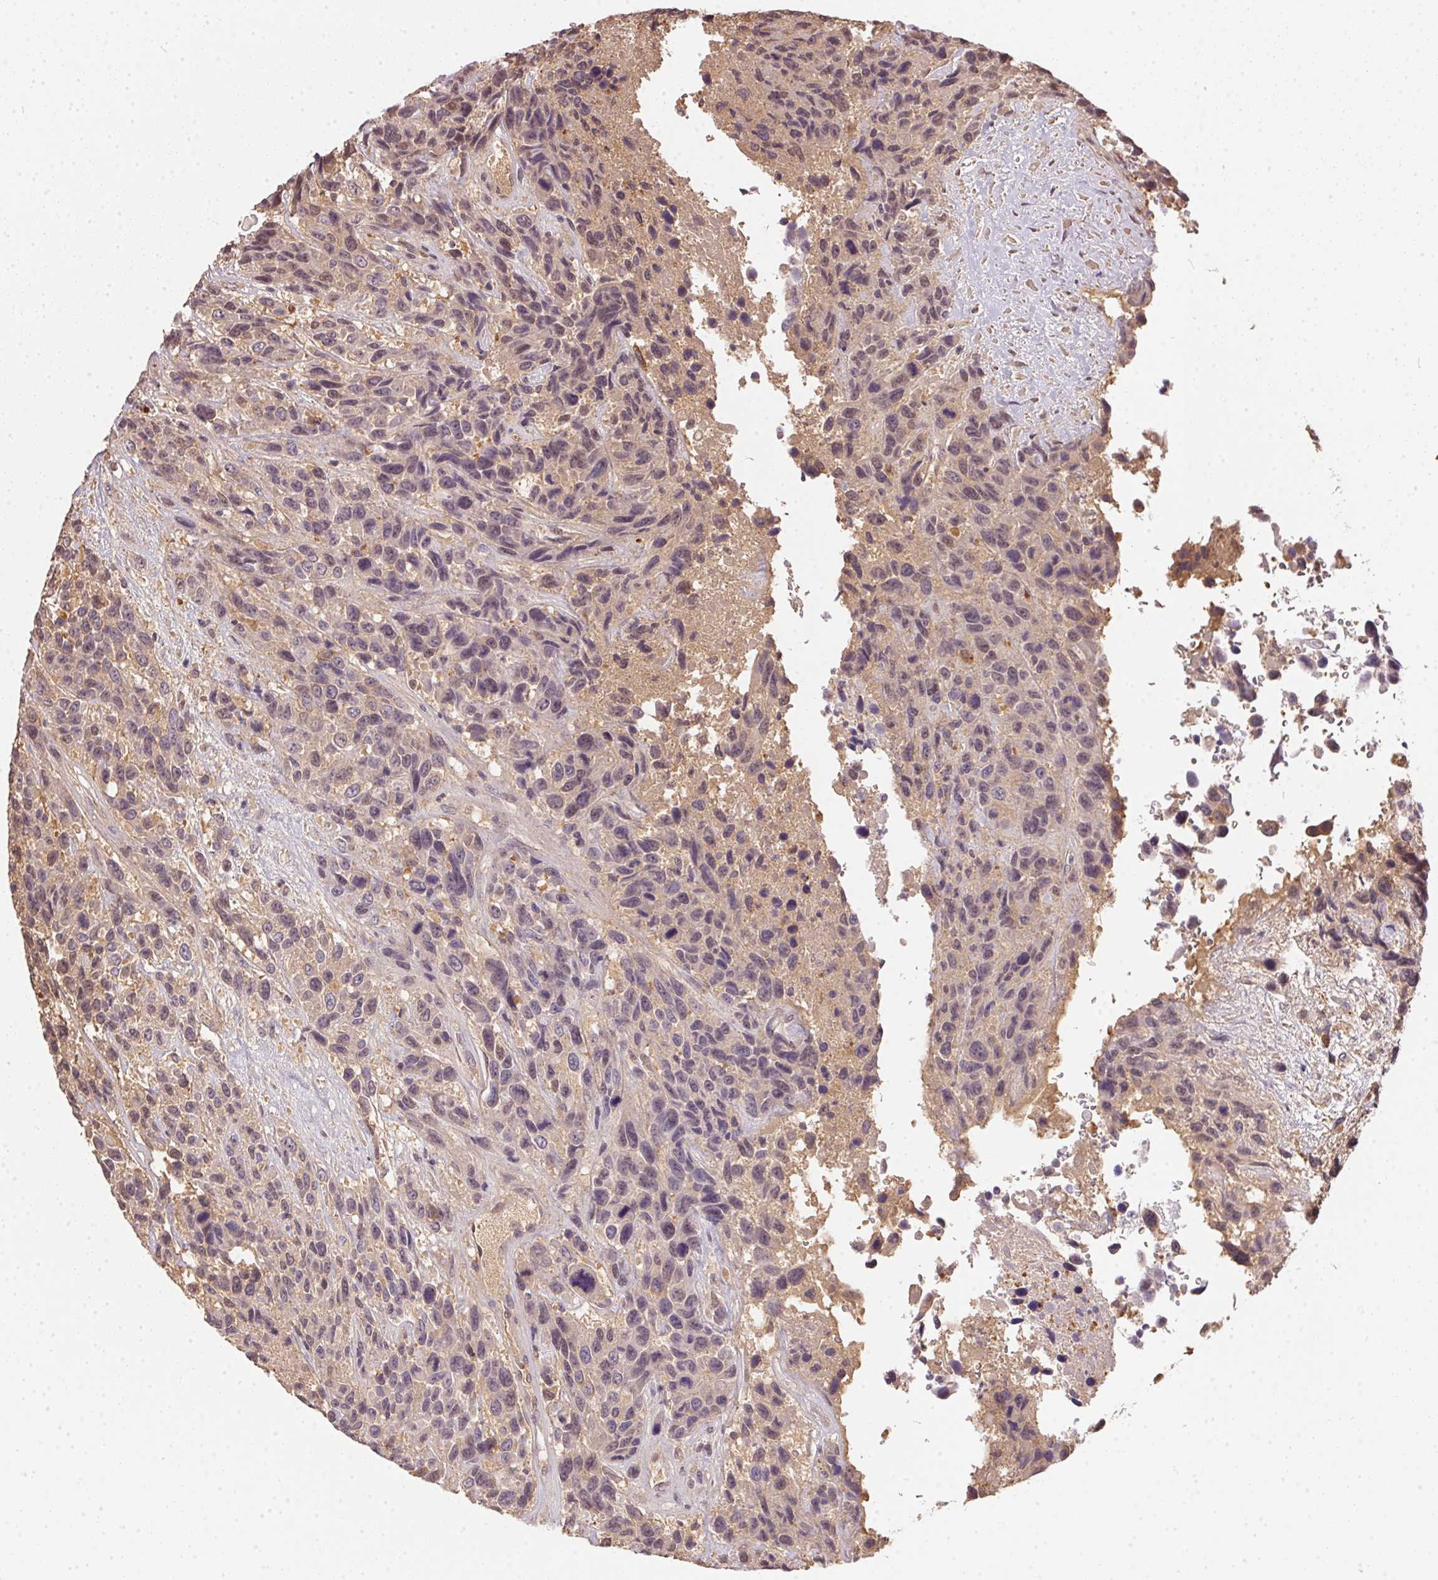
{"staining": {"intensity": "negative", "quantity": "none", "location": "none"}, "tissue": "urothelial cancer", "cell_type": "Tumor cells", "image_type": "cancer", "snomed": [{"axis": "morphology", "description": "Urothelial carcinoma, High grade"}, {"axis": "topography", "description": "Urinary bladder"}], "caption": "High power microscopy micrograph of an IHC histopathology image of urothelial cancer, revealing no significant positivity in tumor cells.", "gene": "BLMH", "patient": {"sex": "female", "age": 70}}